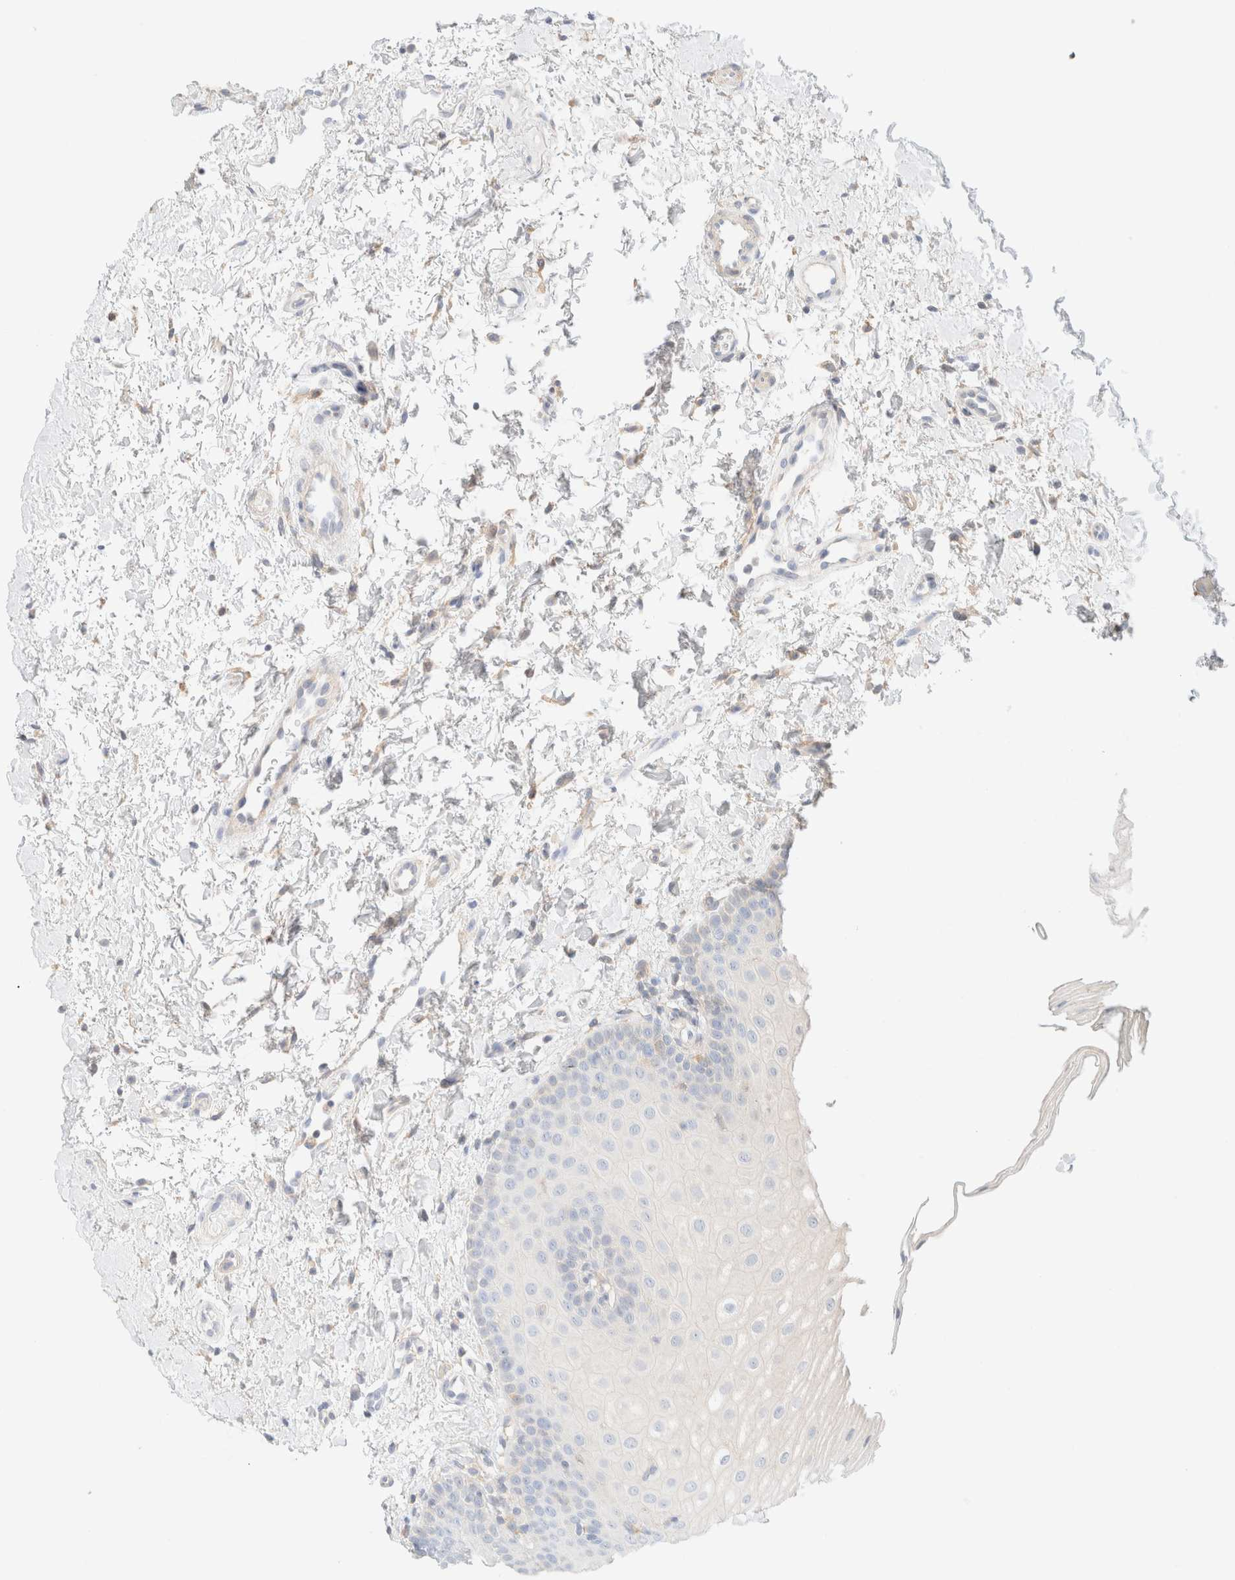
{"staining": {"intensity": "negative", "quantity": "none", "location": "none"}, "tissue": "oral mucosa", "cell_type": "Squamous epithelial cells", "image_type": "normal", "snomed": [{"axis": "morphology", "description": "Normal tissue, NOS"}, {"axis": "topography", "description": "Skin"}, {"axis": "topography", "description": "Oral tissue"}], "caption": "An IHC image of normal oral mucosa is shown. There is no staining in squamous epithelial cells of oral mucosa.", "gene": "SARM1", "patient": {"sex": "male", "age": 84}}